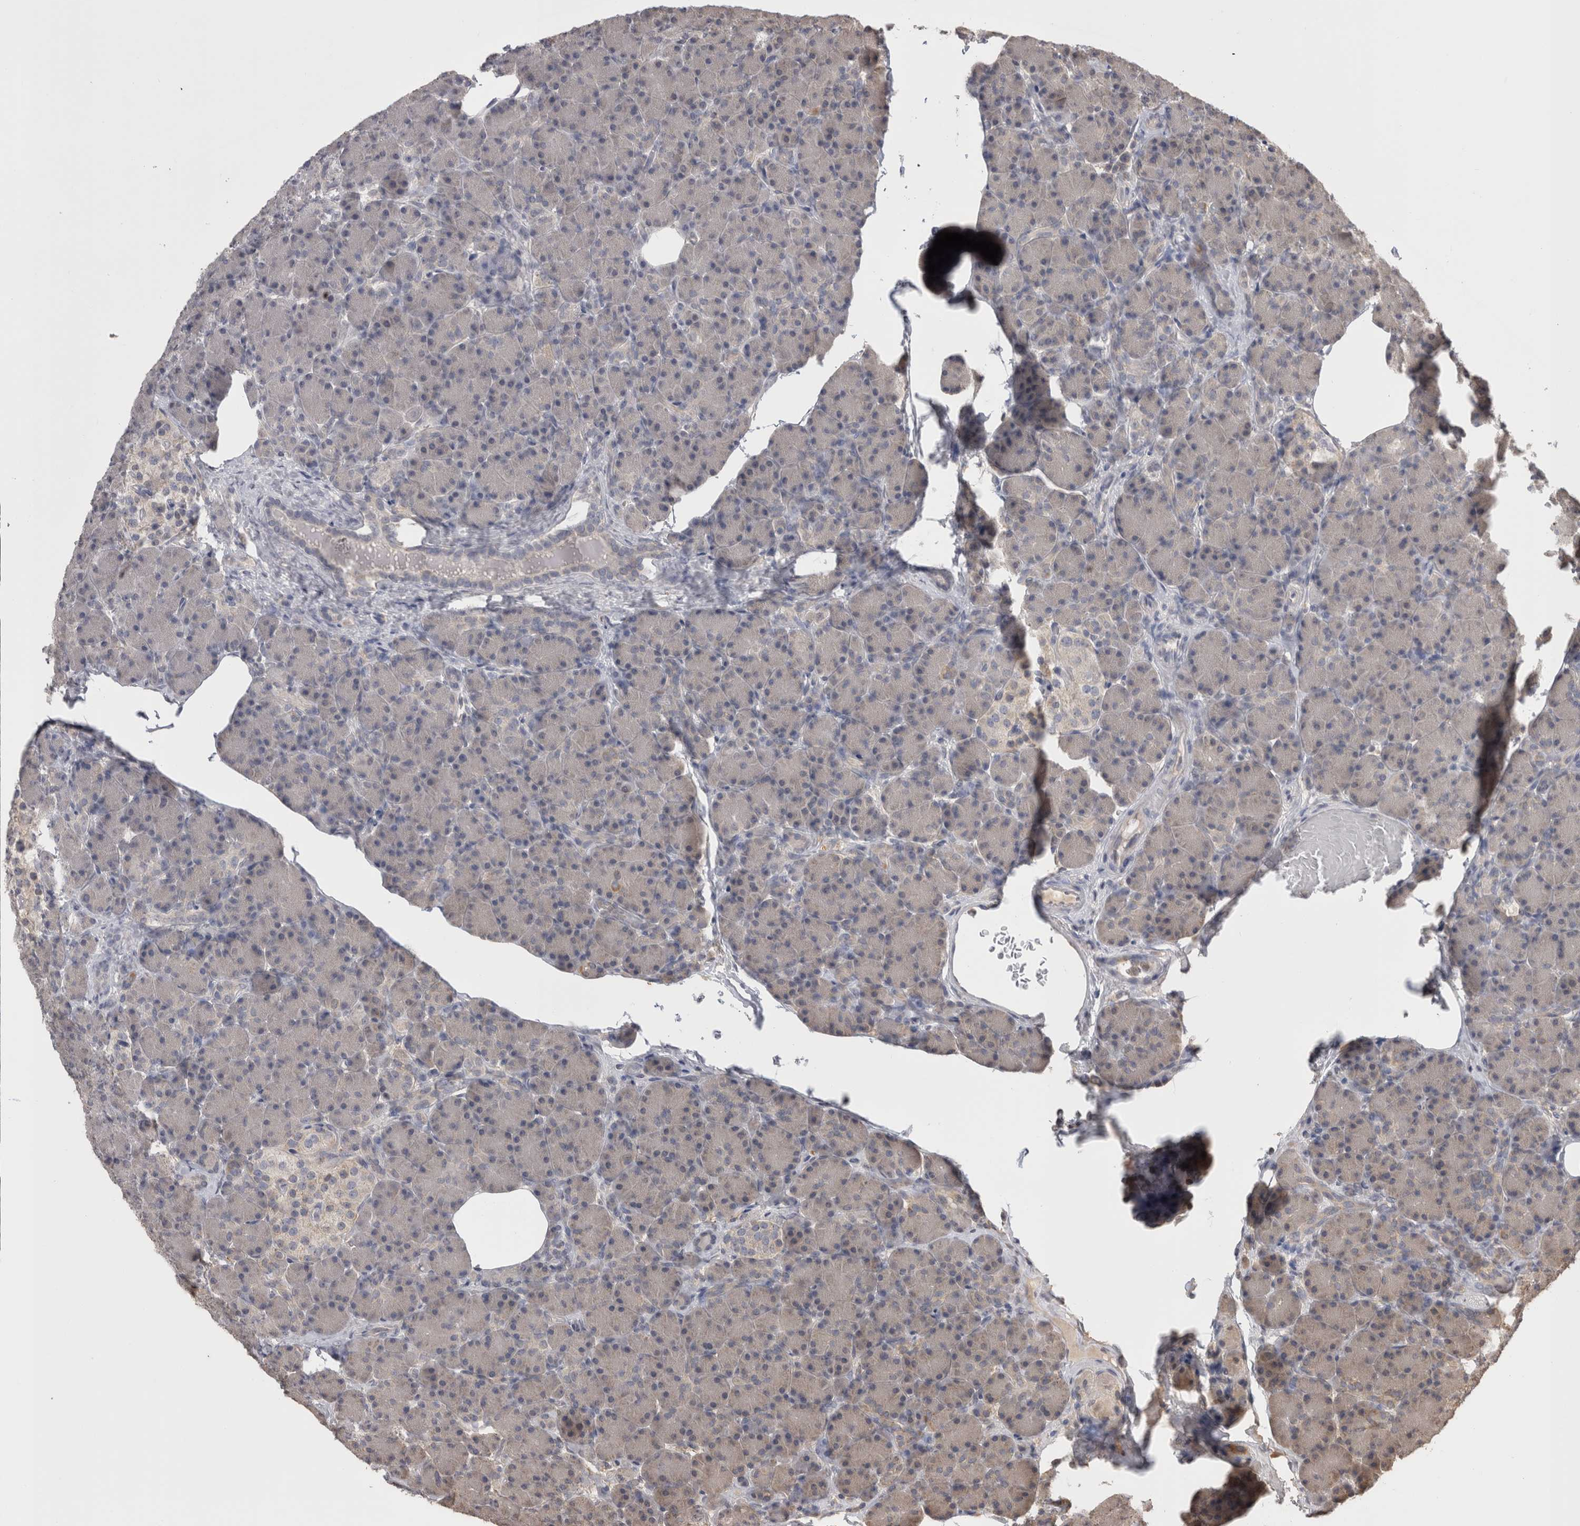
{"staining": {"intensity": "weak", "quantity": "25%-75%", "location": "cytoplasmic/membranous"}, "tissue": "pancreas", "cell_type": "Exocrine glandular cells", "image_type": "normal", "snomed": [{"axis": "morphology", "description": "Normal tissue, NOS"}, {"axis": "topography", "description": "Pancreas"}], "caption": "Approximately 25%-75% of exocrine glandular cells in benign pancreas reveal weak cytoplasmic/membranous protein staining as visualized by brown immunohistochemical staining.", "gene": "PREP", "patient": {"sex": "female", "age": 43}}